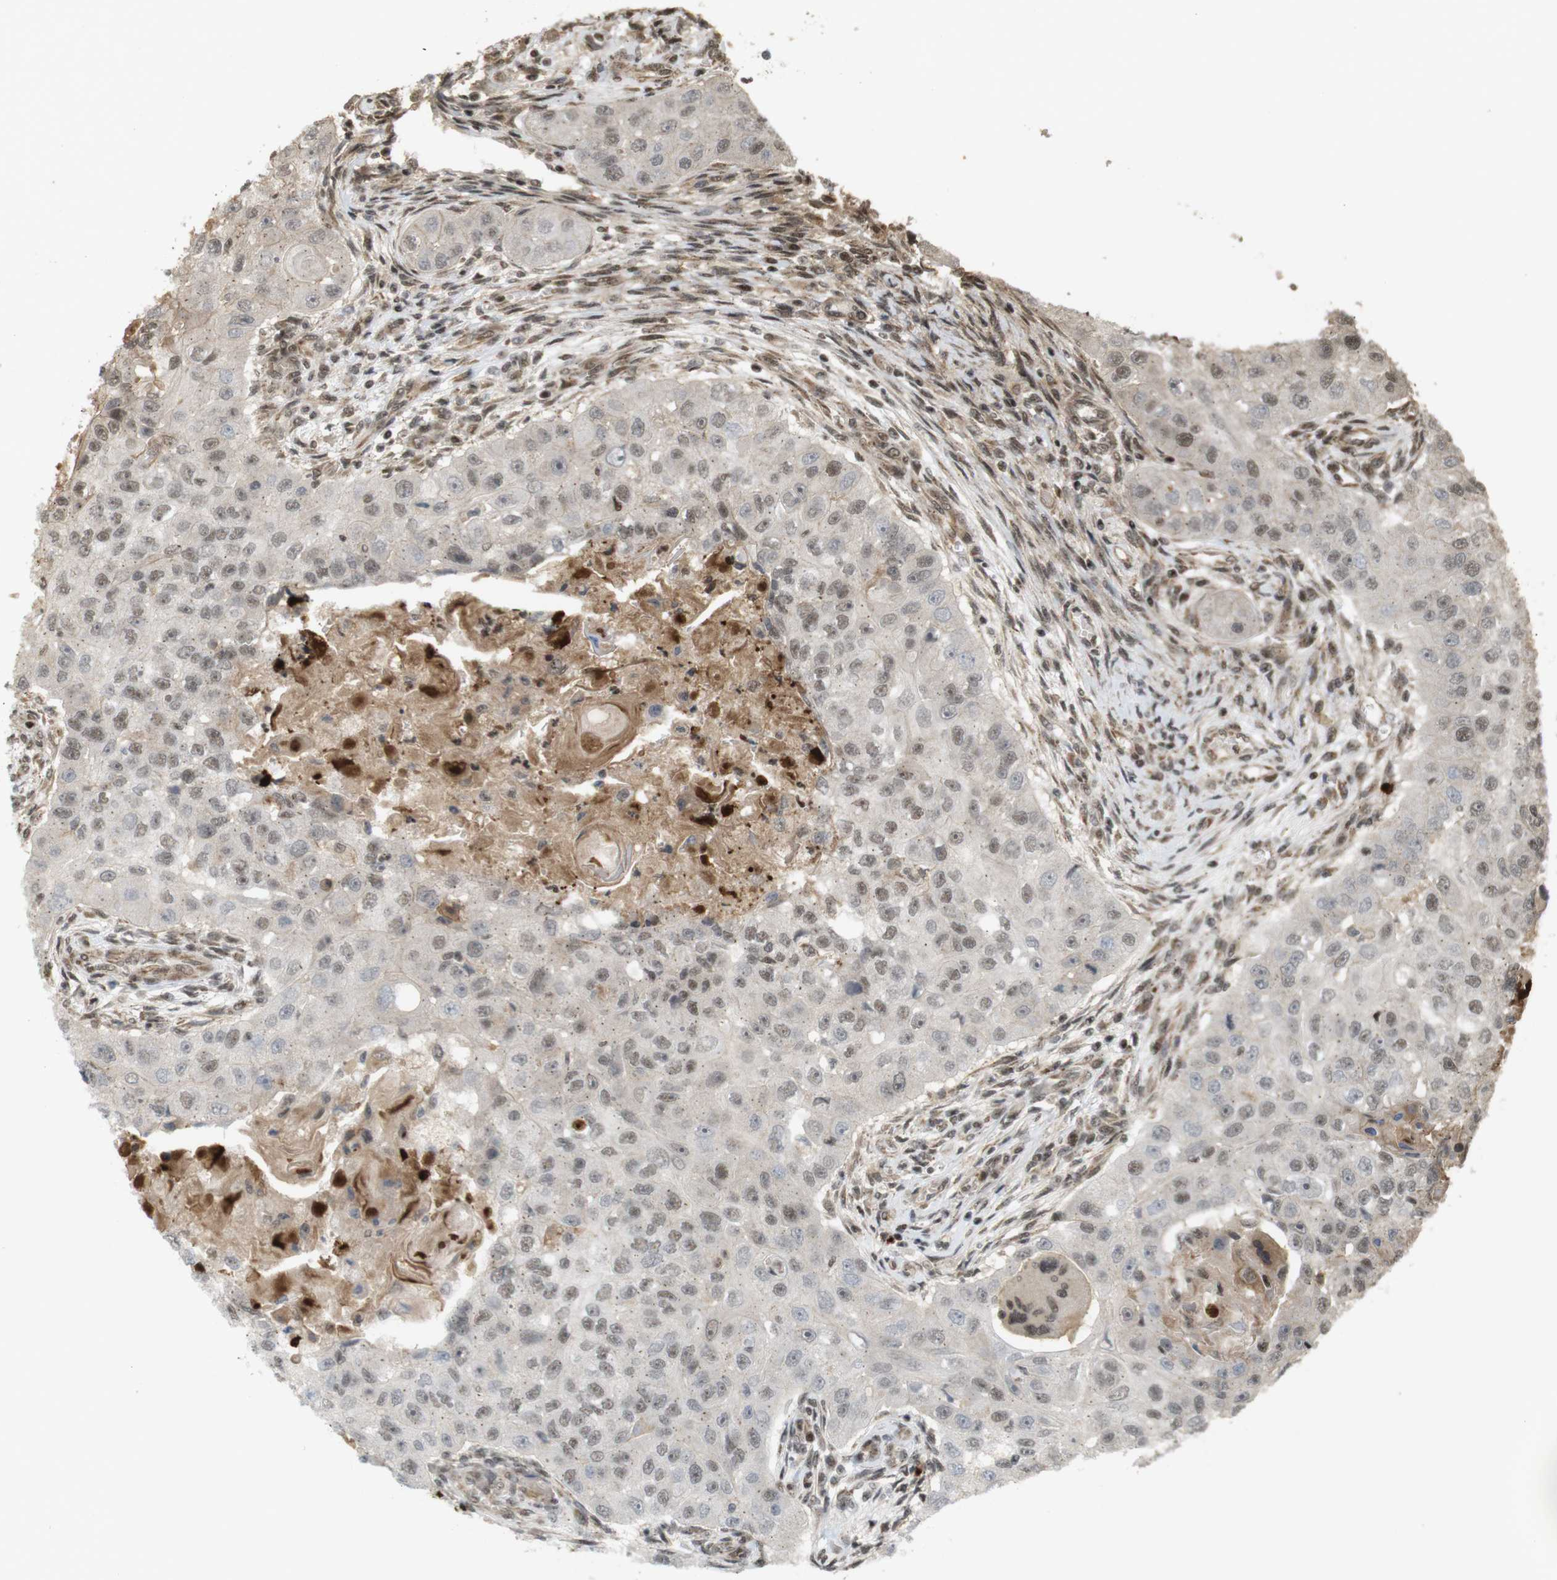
{"staining": {"intensity": "moderate", "quantity": "25%-75%", "location": "nuclear"}, "tissue": "head and neck cancer", "cell_type": "Tumor cells", "image_type": "cancer", "snomed": [{"axis": "morphology", "description": "Normal tissue, NOS"}, {"axis": "morphology", "description": "Squamous cell carcinoma, NOS"}, {"axis": "topography", "description": "Skeletal muscle"}, {"axis": "topography", "description": "Head-Neck"}], "caption": "Protein staining shows moderate nuclear positivity in about 25%-75% of tumor cells in head and neck squamous cell carcinoma. The protein of interest is shown in brown color, while the nuclei are stained blue.", "gene": "SP2", "patient": {"sex": "male", "age": 51}}